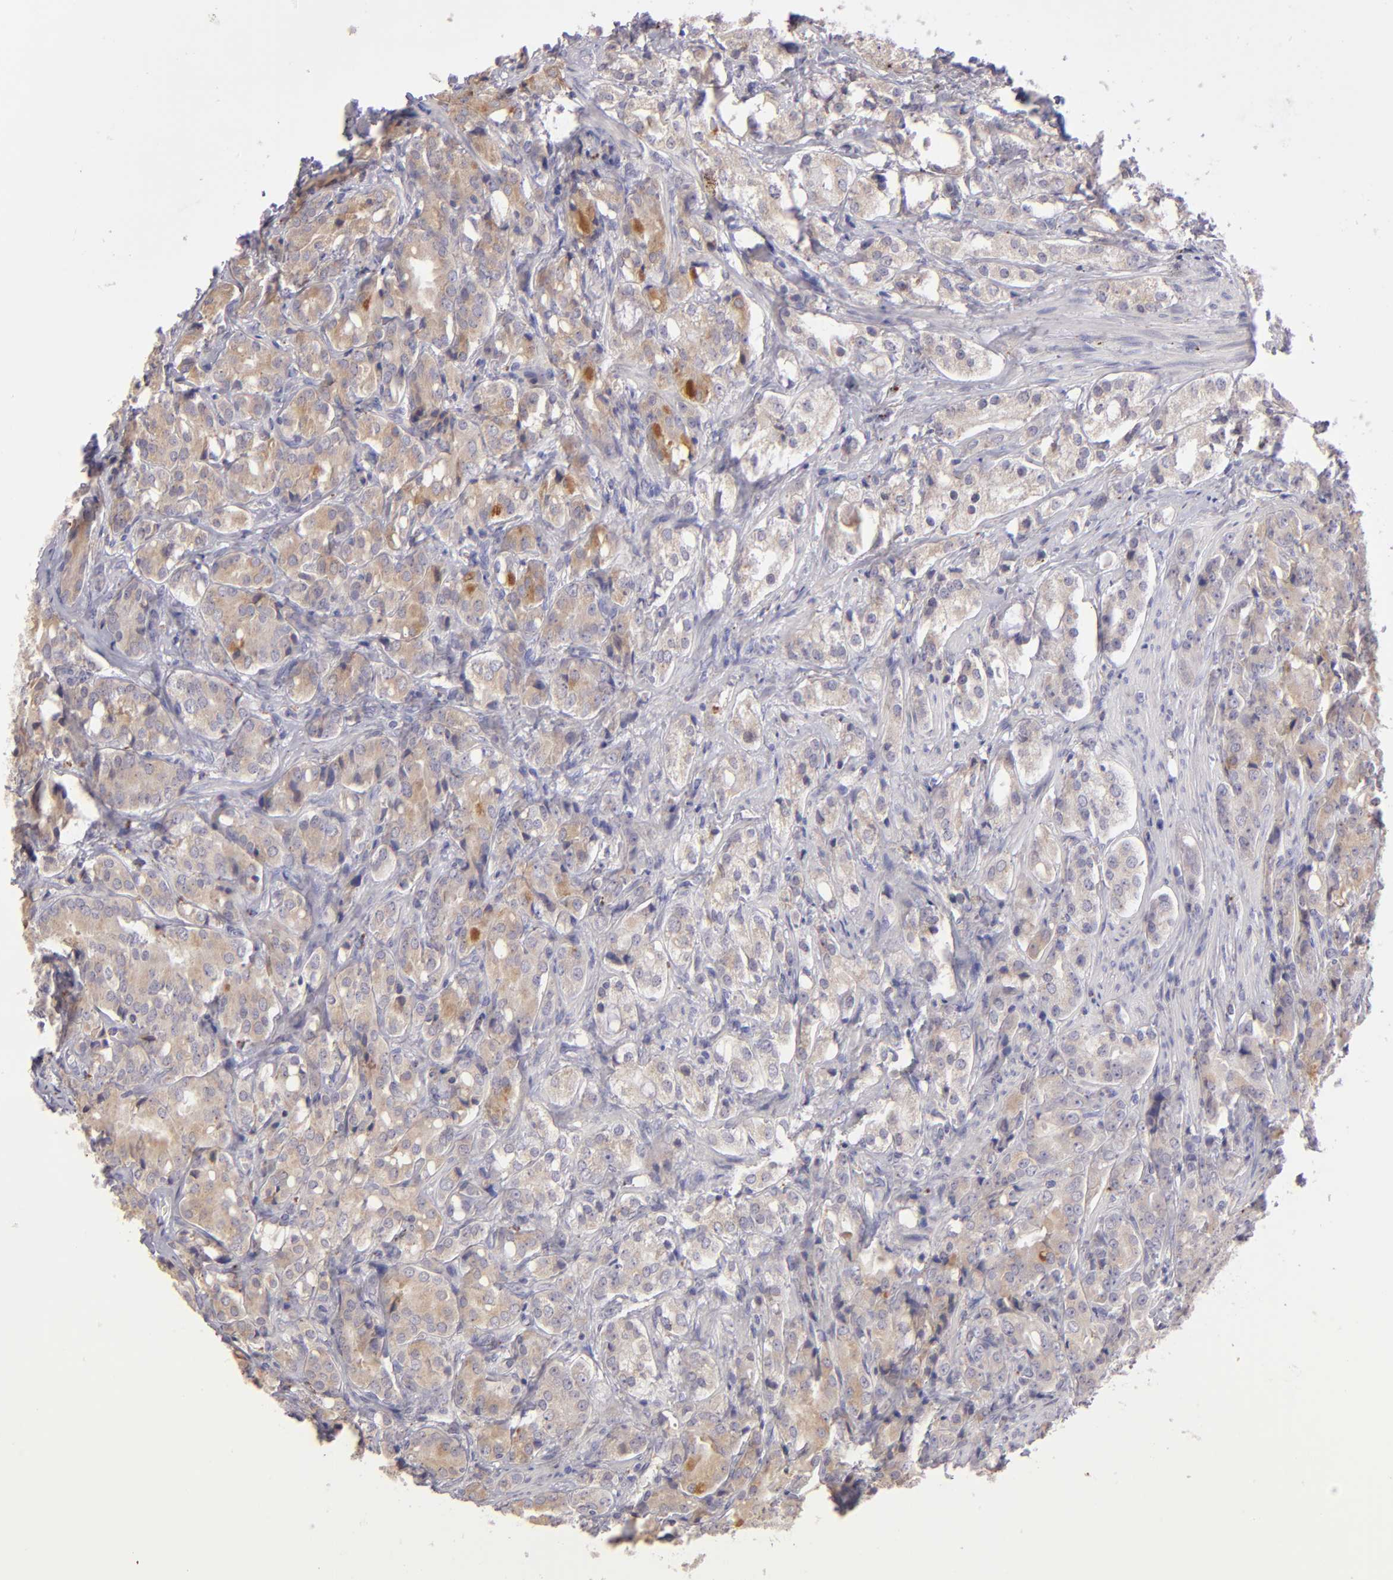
{"staining": {"intensity": "moderate", "quantity": ">75%", "location": "cytoplasmic/membranous"}, "tissue": "prostate cancer", "cell_type": "Tumor cells", "image_type": "cancer", "snomed": [{"axis": "morphology", "description": "Adenocarcinoma, High grade"}, {"axis": "topography", "description": "Prostate"}], "caption": "Prostate cancer stained with DAB (3,3'-diaminobenzidine) IHC demonstrates medium levels of moderate cytoplasmic/membranous positivity in about >75% of tumor cells.", "gene": "TRAF3", "patient": {"sex": "male", "age": 68}}